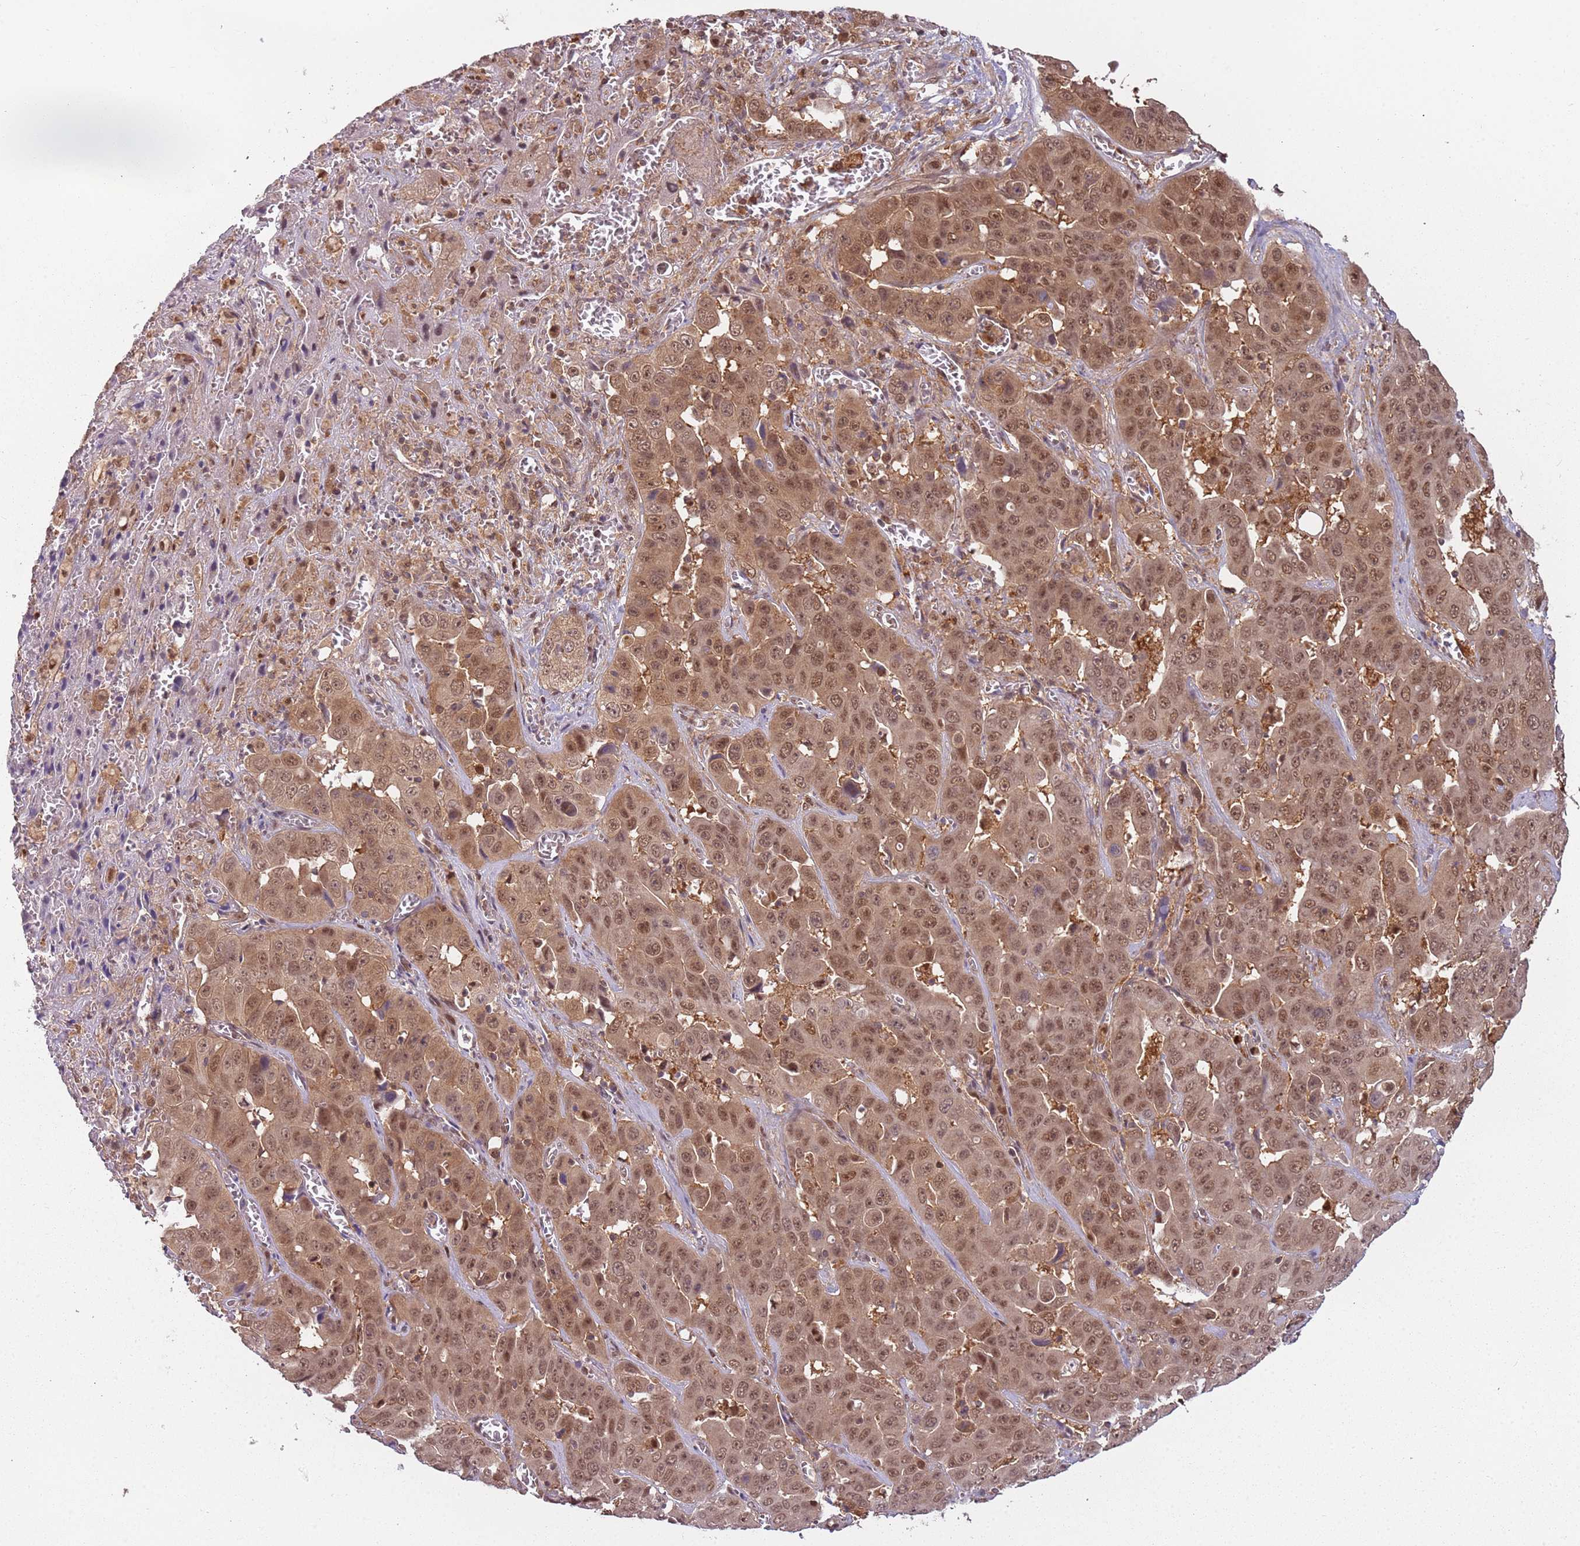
{"staining": {"intensity": "moderate", "quantity": ">75%", "location": "cytoplasmic/membranous,nuclear"}, "tissue": "liver cancer", "cell_type": "Tumor cells", "image_type": "cancer", "snomed": [{"axis": "morphology", "description": "Cholangiocarcinoma"}, {"axis": "topography", "description": "Liver"}], "caption": "High-power microscopy captured an immunohistochemistry (IHC) micrograph of liver cancer (cholangiocarcinoma), revealing moderate cytoplasmic/membranous and nuclear staining in approximately >75% of tumor cells.", "gene": "PGLS", "patient": {"sex": "female", "age": 52}}